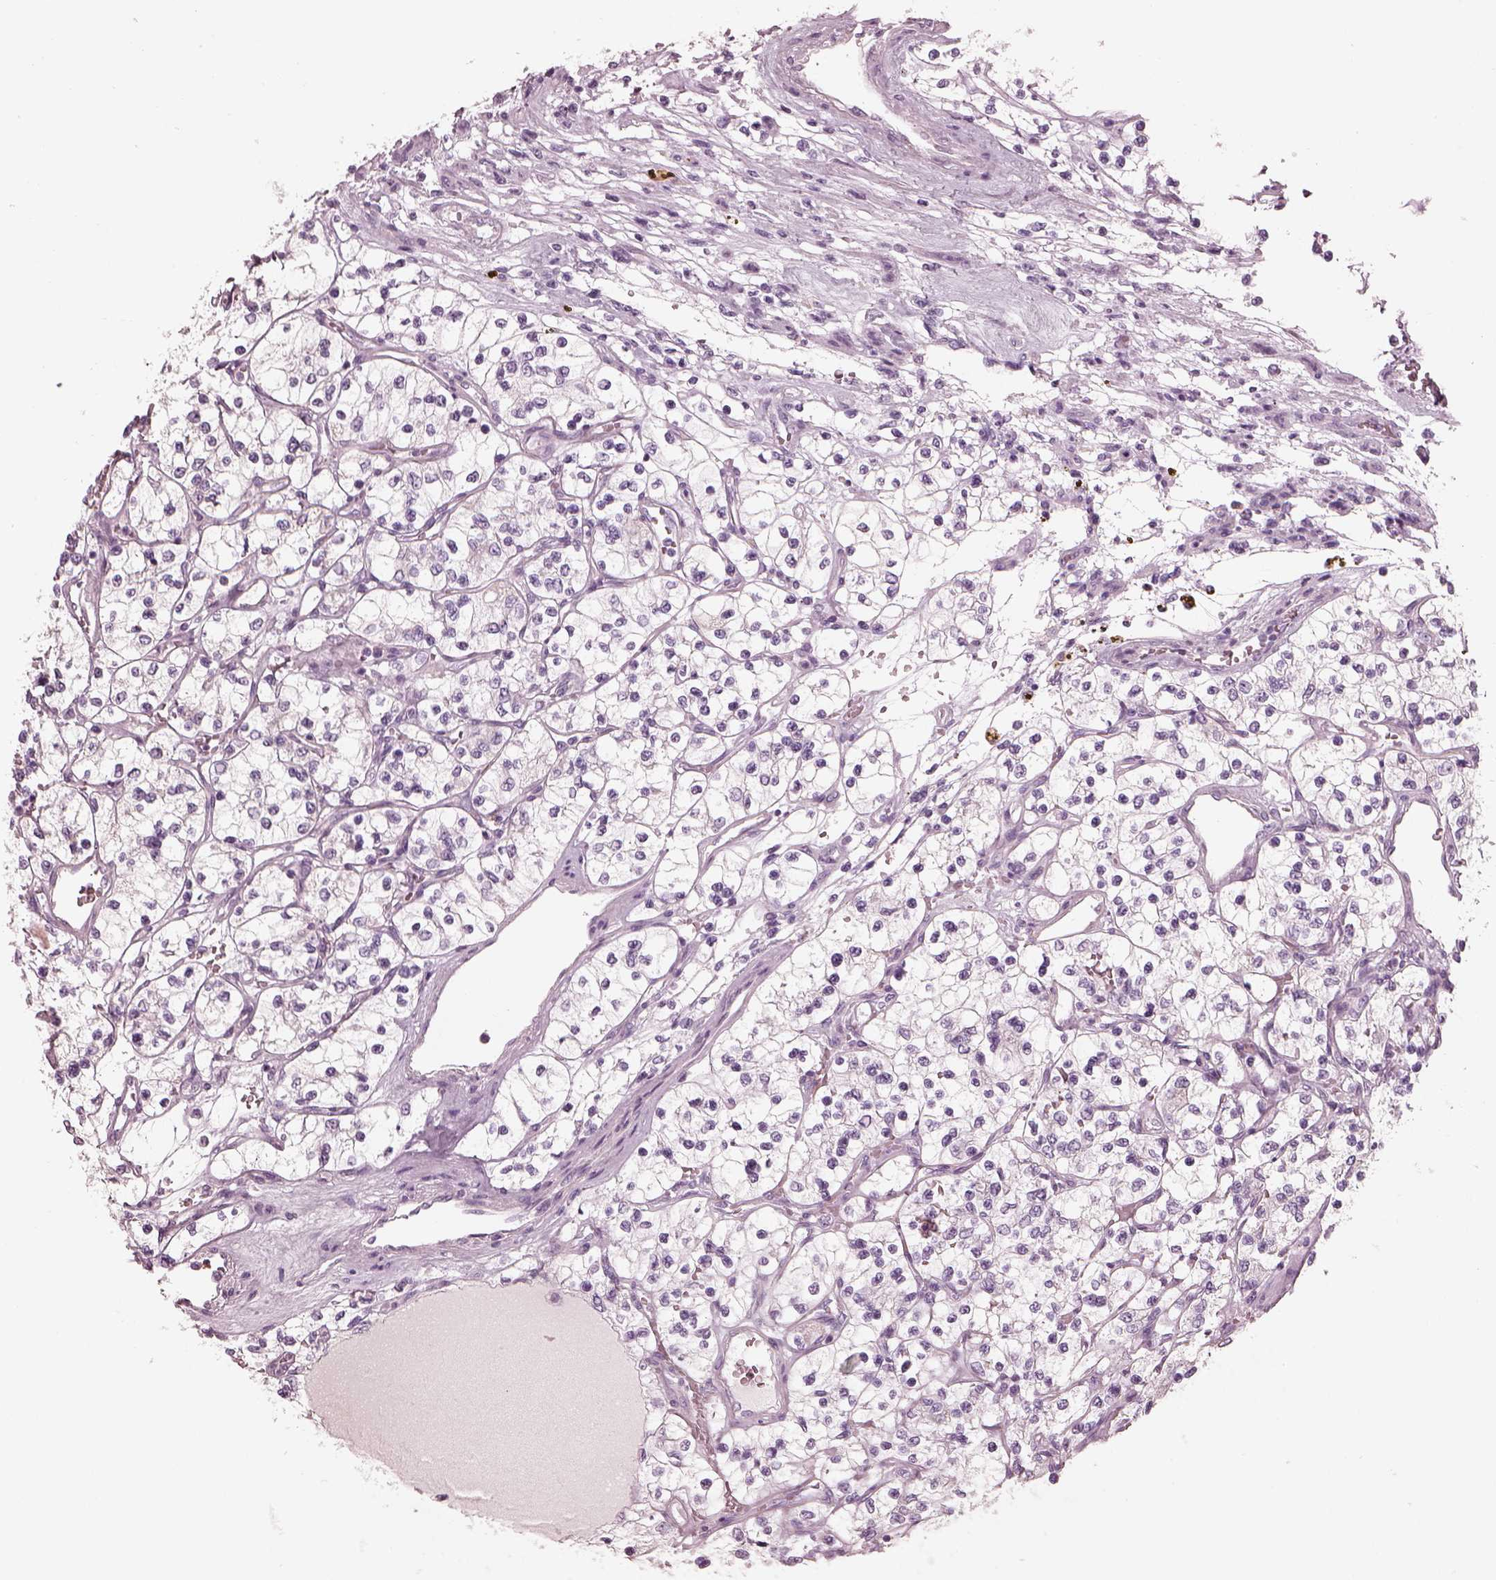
{"staining": {"intensity": "negative", "quantity": "none", "location": "none"}, "tissue": "renal cancer", "cell_type": "Tumor cells", "image_type": "cancer", "snomed": [{"axis": "morphology", "description": "Adenocarcinoma, NOS"}, {"axis": "topography", "description": "Kidney"}], "caption": "Immunohistochemistry (IHC) histopathology image of neoplastic tissue: renal cancer (adenocarcinoma) stained with DAB (3,3'-diaminobenzidine) displays no significant protein expression in tumor cells.", "gene": "RSPH9", "patient": {"sex": "female", "age": 69}}